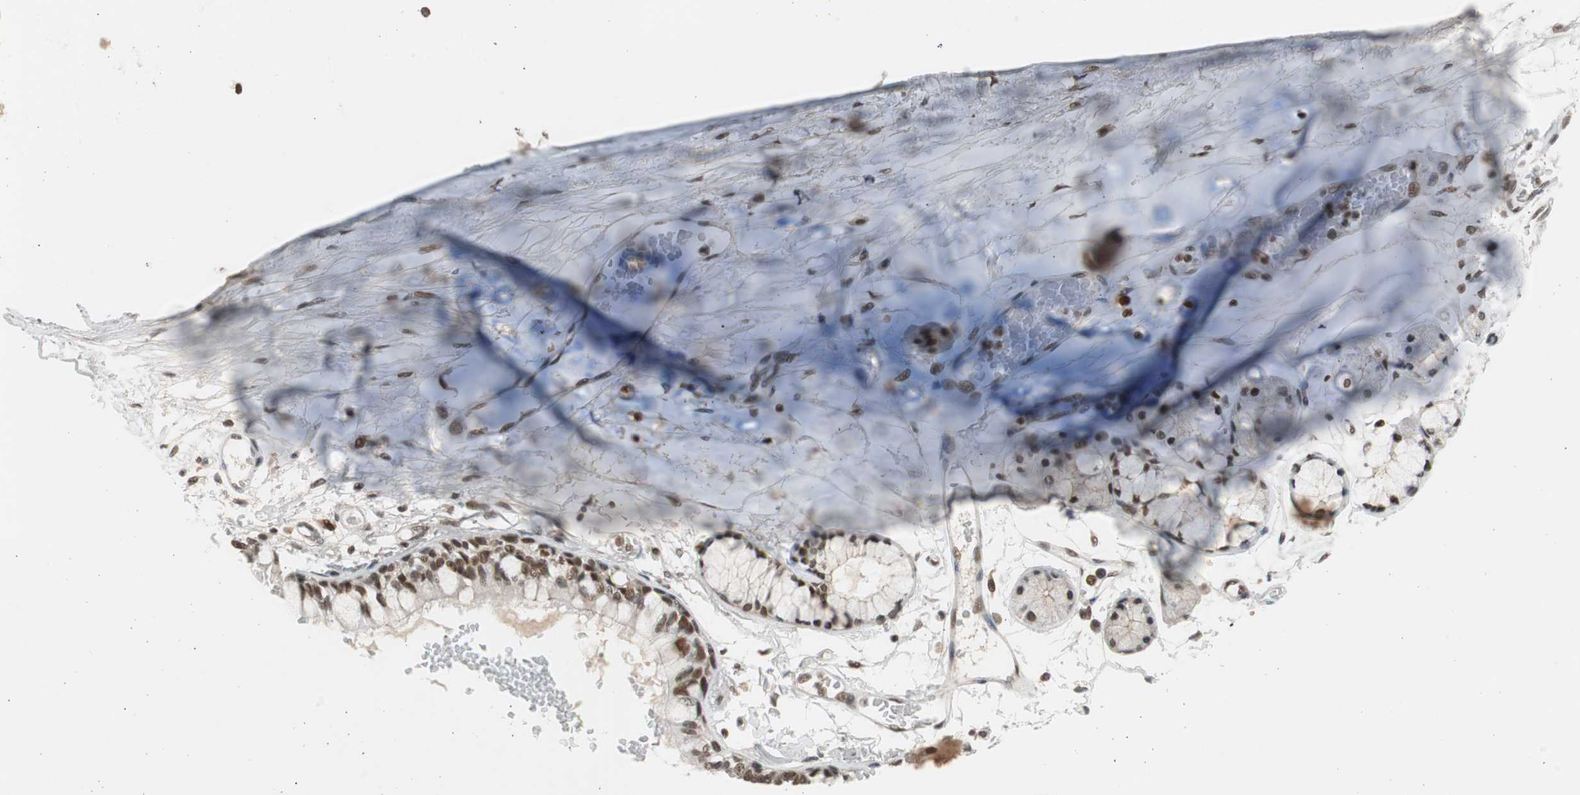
{"staining": {"intensity": "strong", "quantity": ">75%", "location": "nuclear"}, "tissue": "adipose tissue", "cell_type": "Adipocytes", "image_type": "normal", "snomed": [{"axis": "morphology", "description": "Normal tissue, NOS"}, {"axis": "topography", "description": "Cartilage tissue"}, {"axis": "topography", "description": "Bronchus"}], "caption": "Protein staining of unremarkable adipose tissue reveals strong nuclear positivity in about >75% of adipocytes.", "gene": "RPA1", "patient": {"sex": "female", "age": 73}}